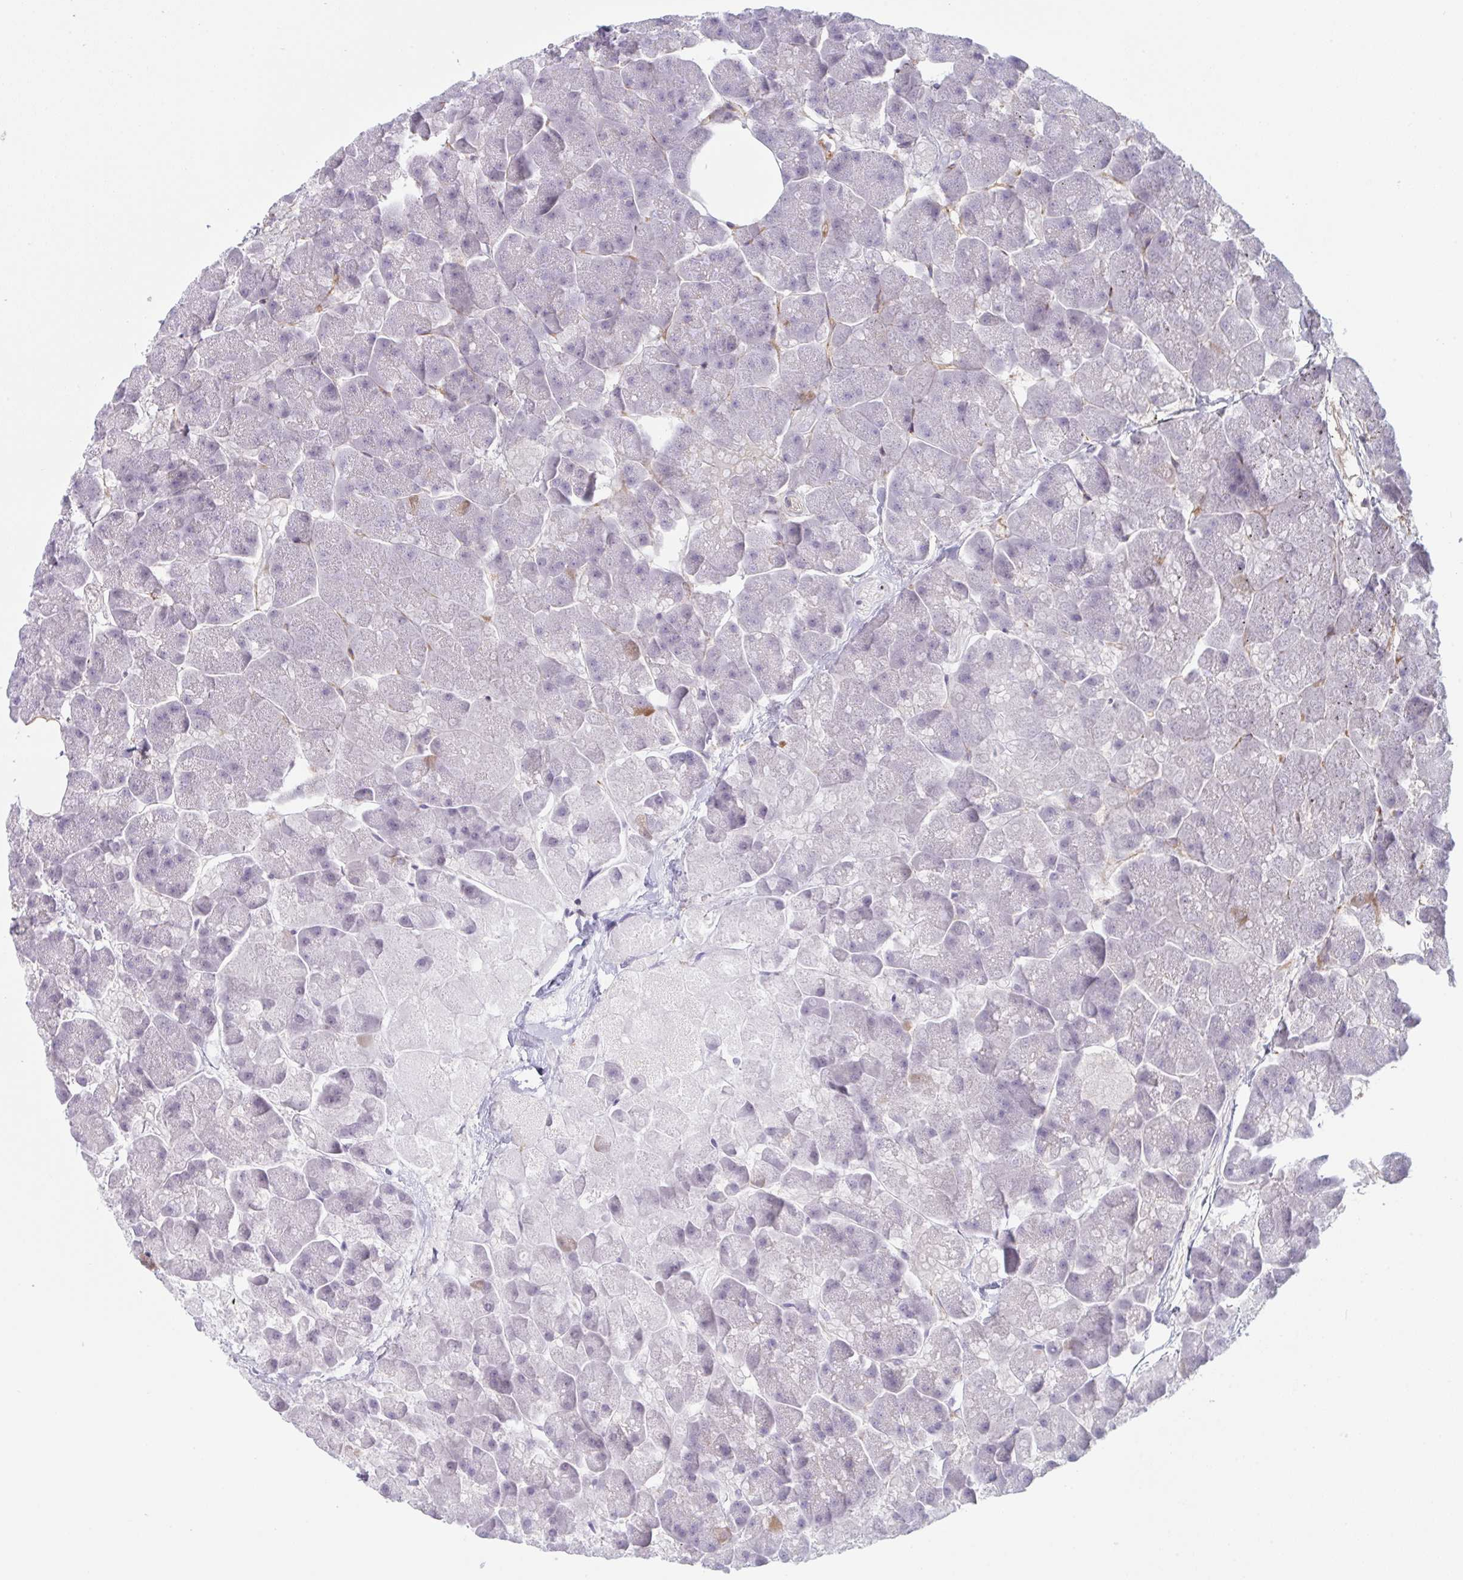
{"staining": {"intensity": "negative", "quantity": "none", "location": "none"}, "tissue": "pancreas", "cell_type": "Exocrine glandular cells", "image_type": "normal", "snomed": [{"axis": "morphology", "description": "Normal tissue, NOS"}, {"axis": "topography", "description": "Pancreas"}, {"axis": "topography", "description": "Peripheral nerve tissue"}], "caption": "Protein analysis of benign pancreas reveals no significant expression in exocrine glandular cells.", "gene": "DISP2", "patient": {"sex": "male", "age": 54}}